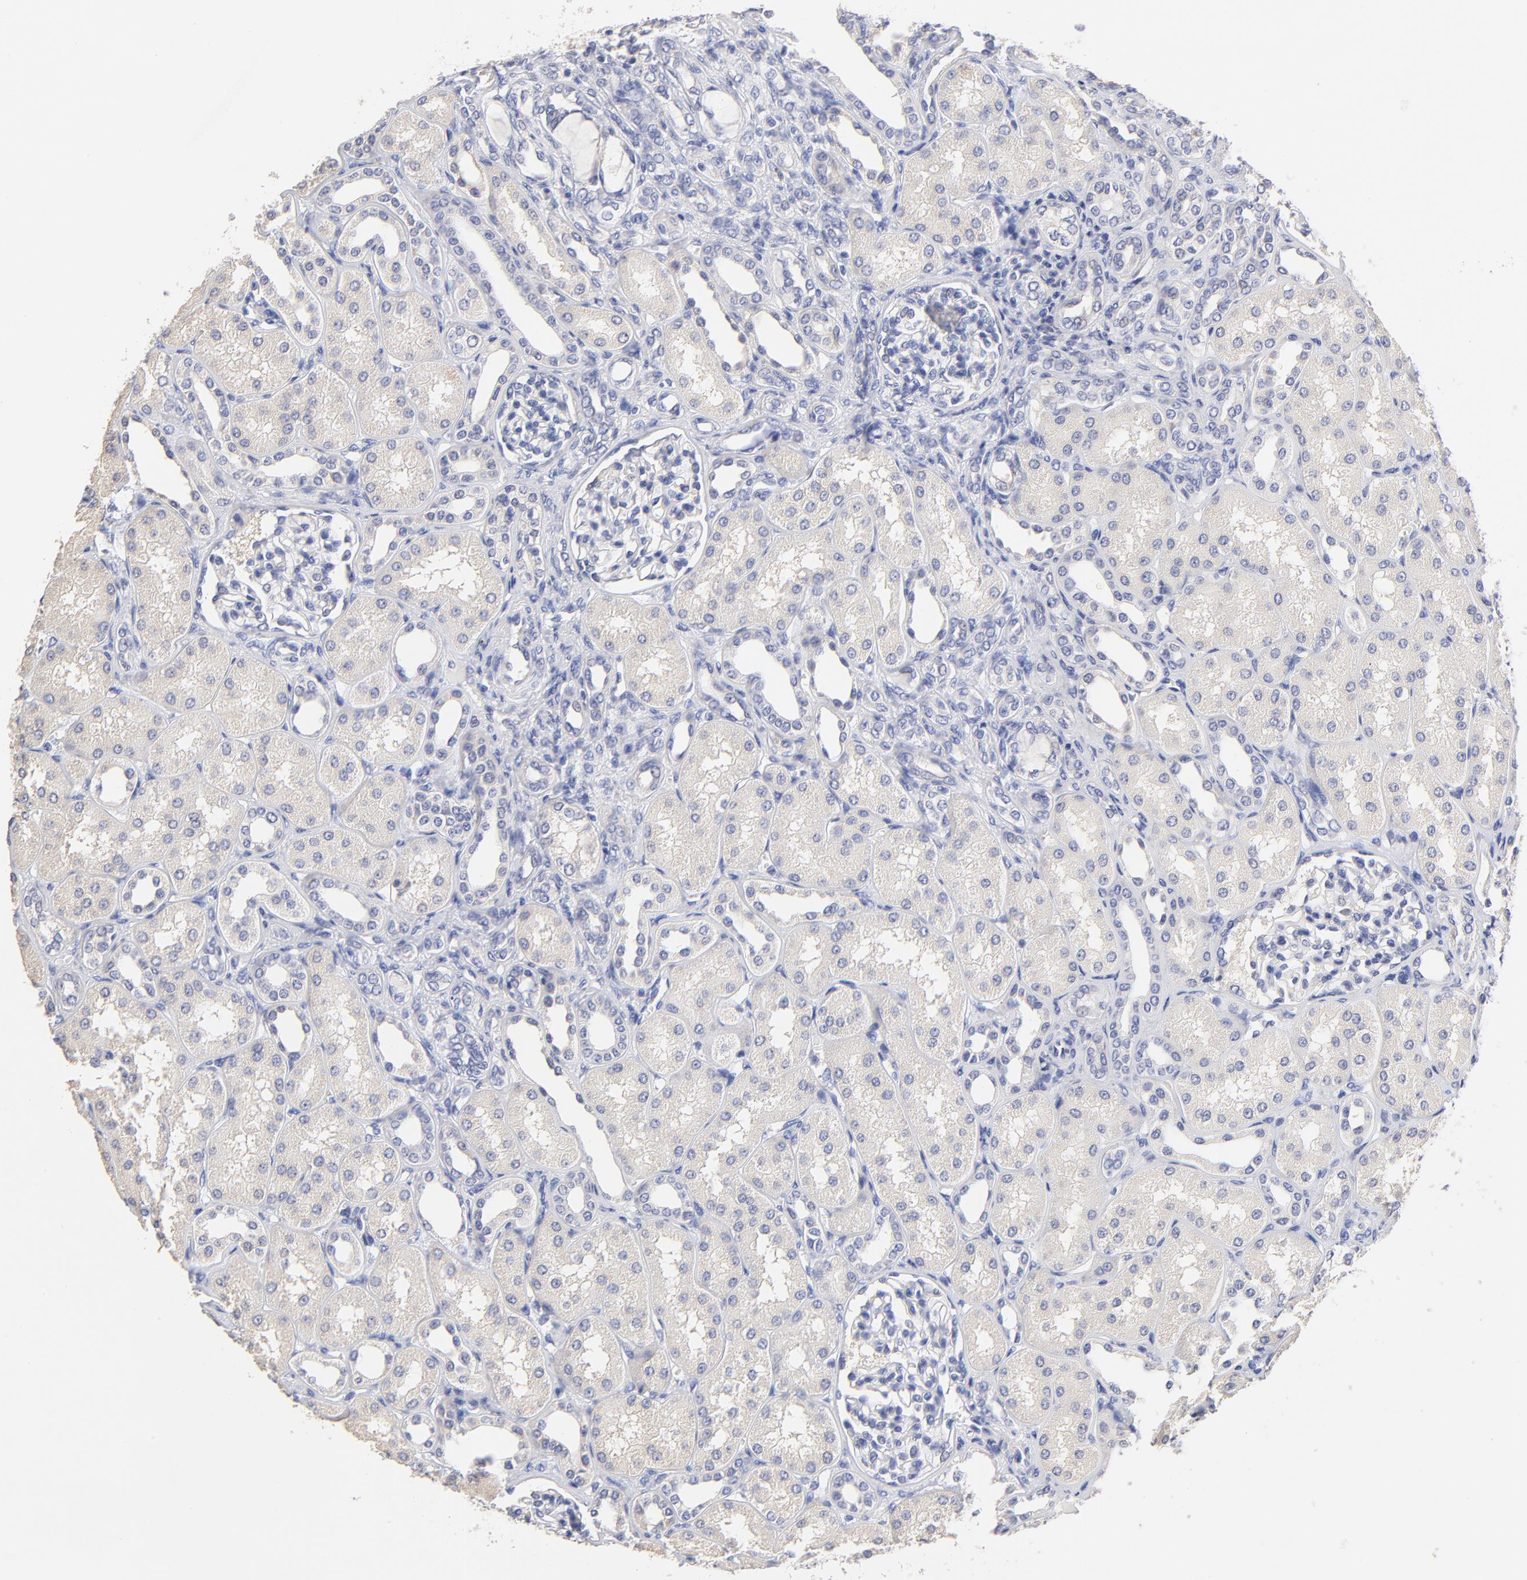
{"staining": {"intensity": "negative", "quantity": "none", "location": "none"}, "tissue": "kidney", "cell_type": "Cells in glomeruli", "image_type": "normal", "snomed": [{"axis": "morphology", "description": "Normal tissue, NOS"}, {"axis": "topography", "description": "Kidney"}], "caption": "This is a photomicrograph of immunohistochemistry (IHC) staining of unremarkable kidney, which shows no expression in cells in glomeruli.", "gene": "LAX1", "patient": {"sex": "male", "age": 7}}